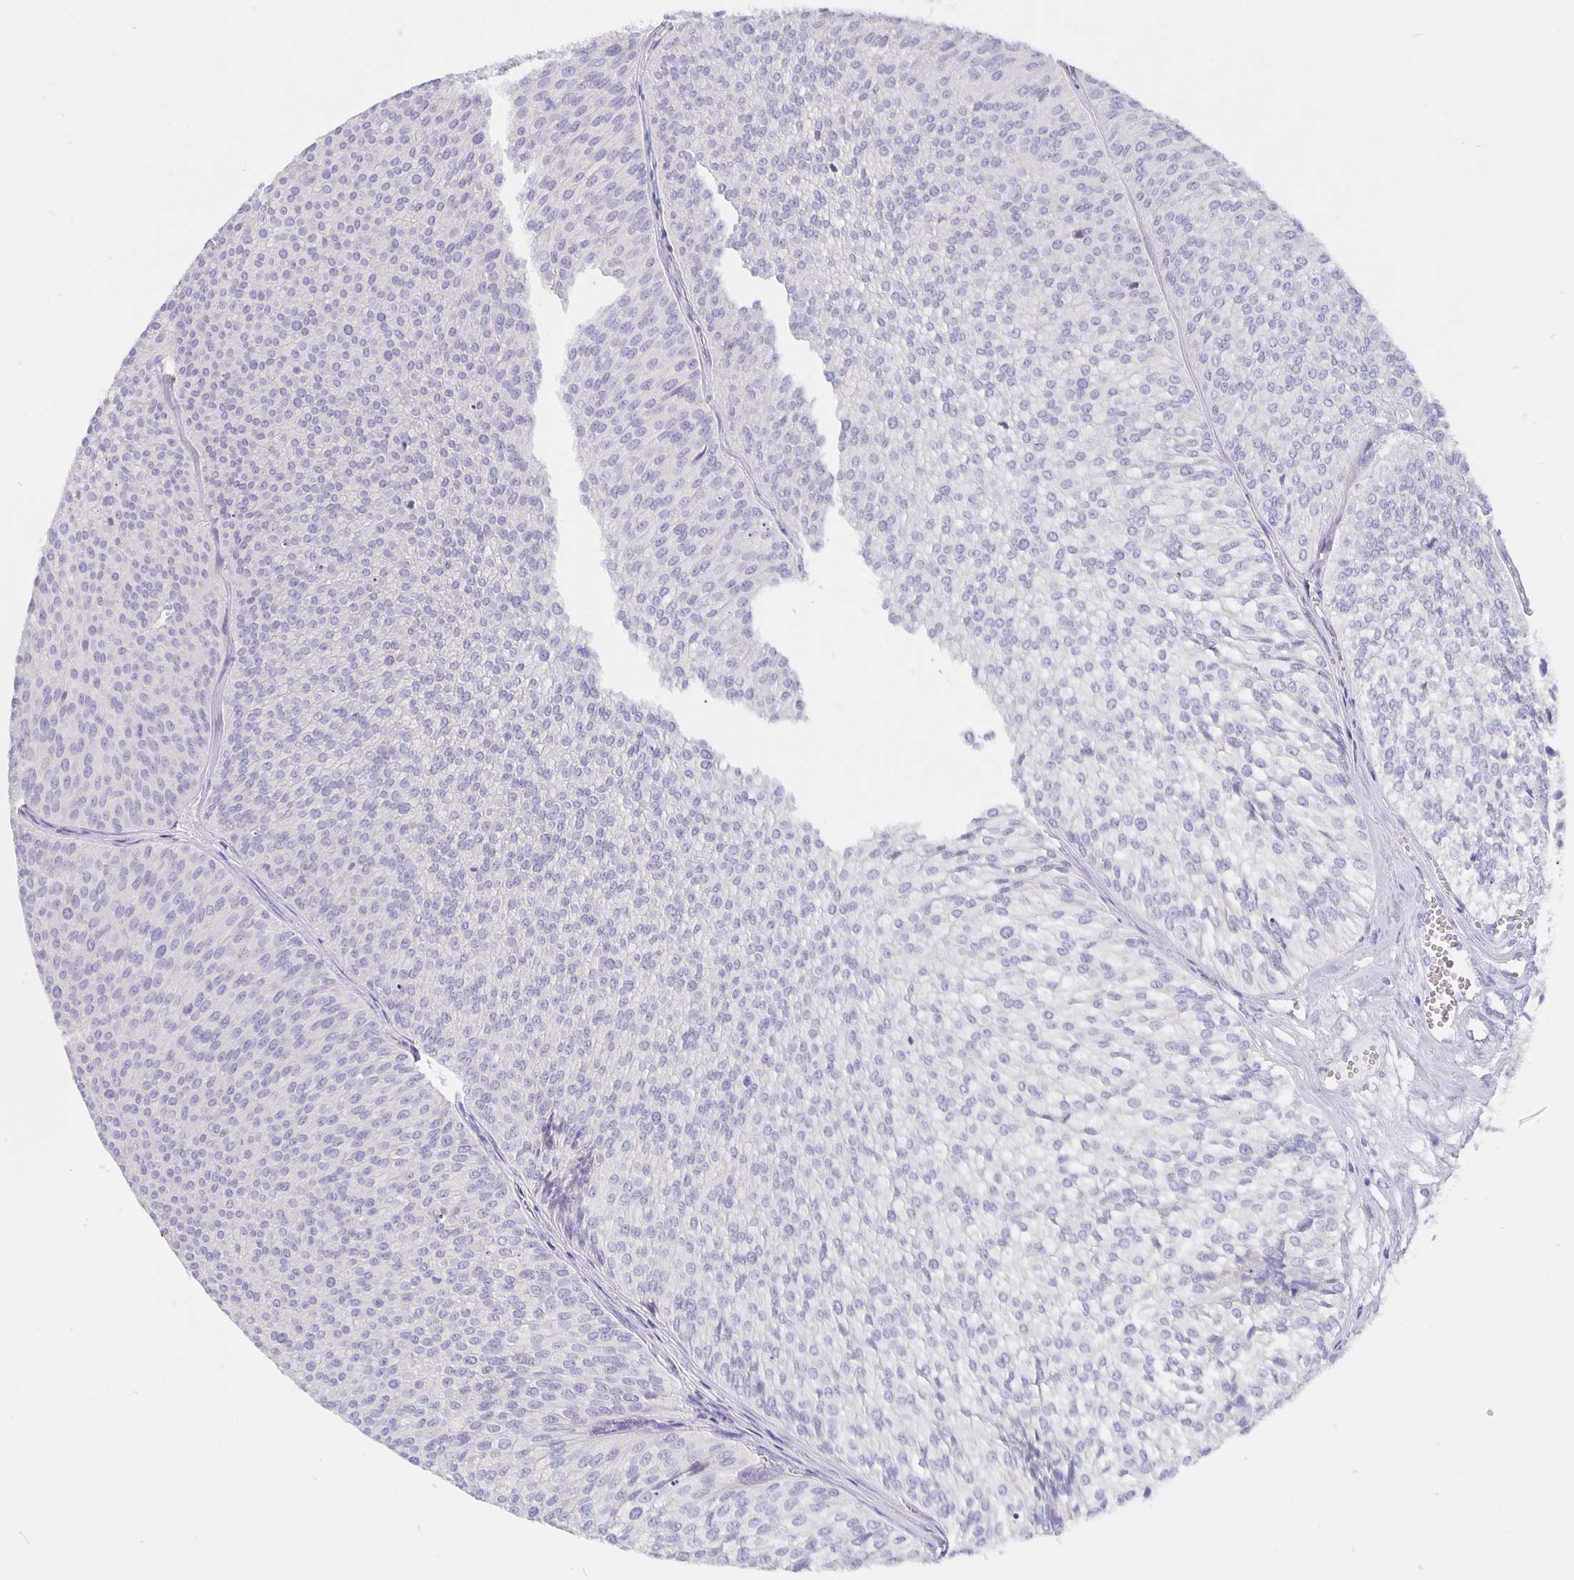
{"staining": {"intensity": "negative", "quantity": "none", "location": "none"}, "tissue": "urothelial cancer", "cell_type": "Tumor cells", "image_type": "cancer", "snomed": [{"axis": "morphology", "description": "Urothelial carcinoma, Low grade"}, {"axis": "topography", "description": "Urinary bladder"}], "caption": "A histopathology image of urothelial cancer stained for a protein shows no brown staining in tumor cells.", "gene": "CFAP74", "patient": {"sex": "male", "age": 91}}